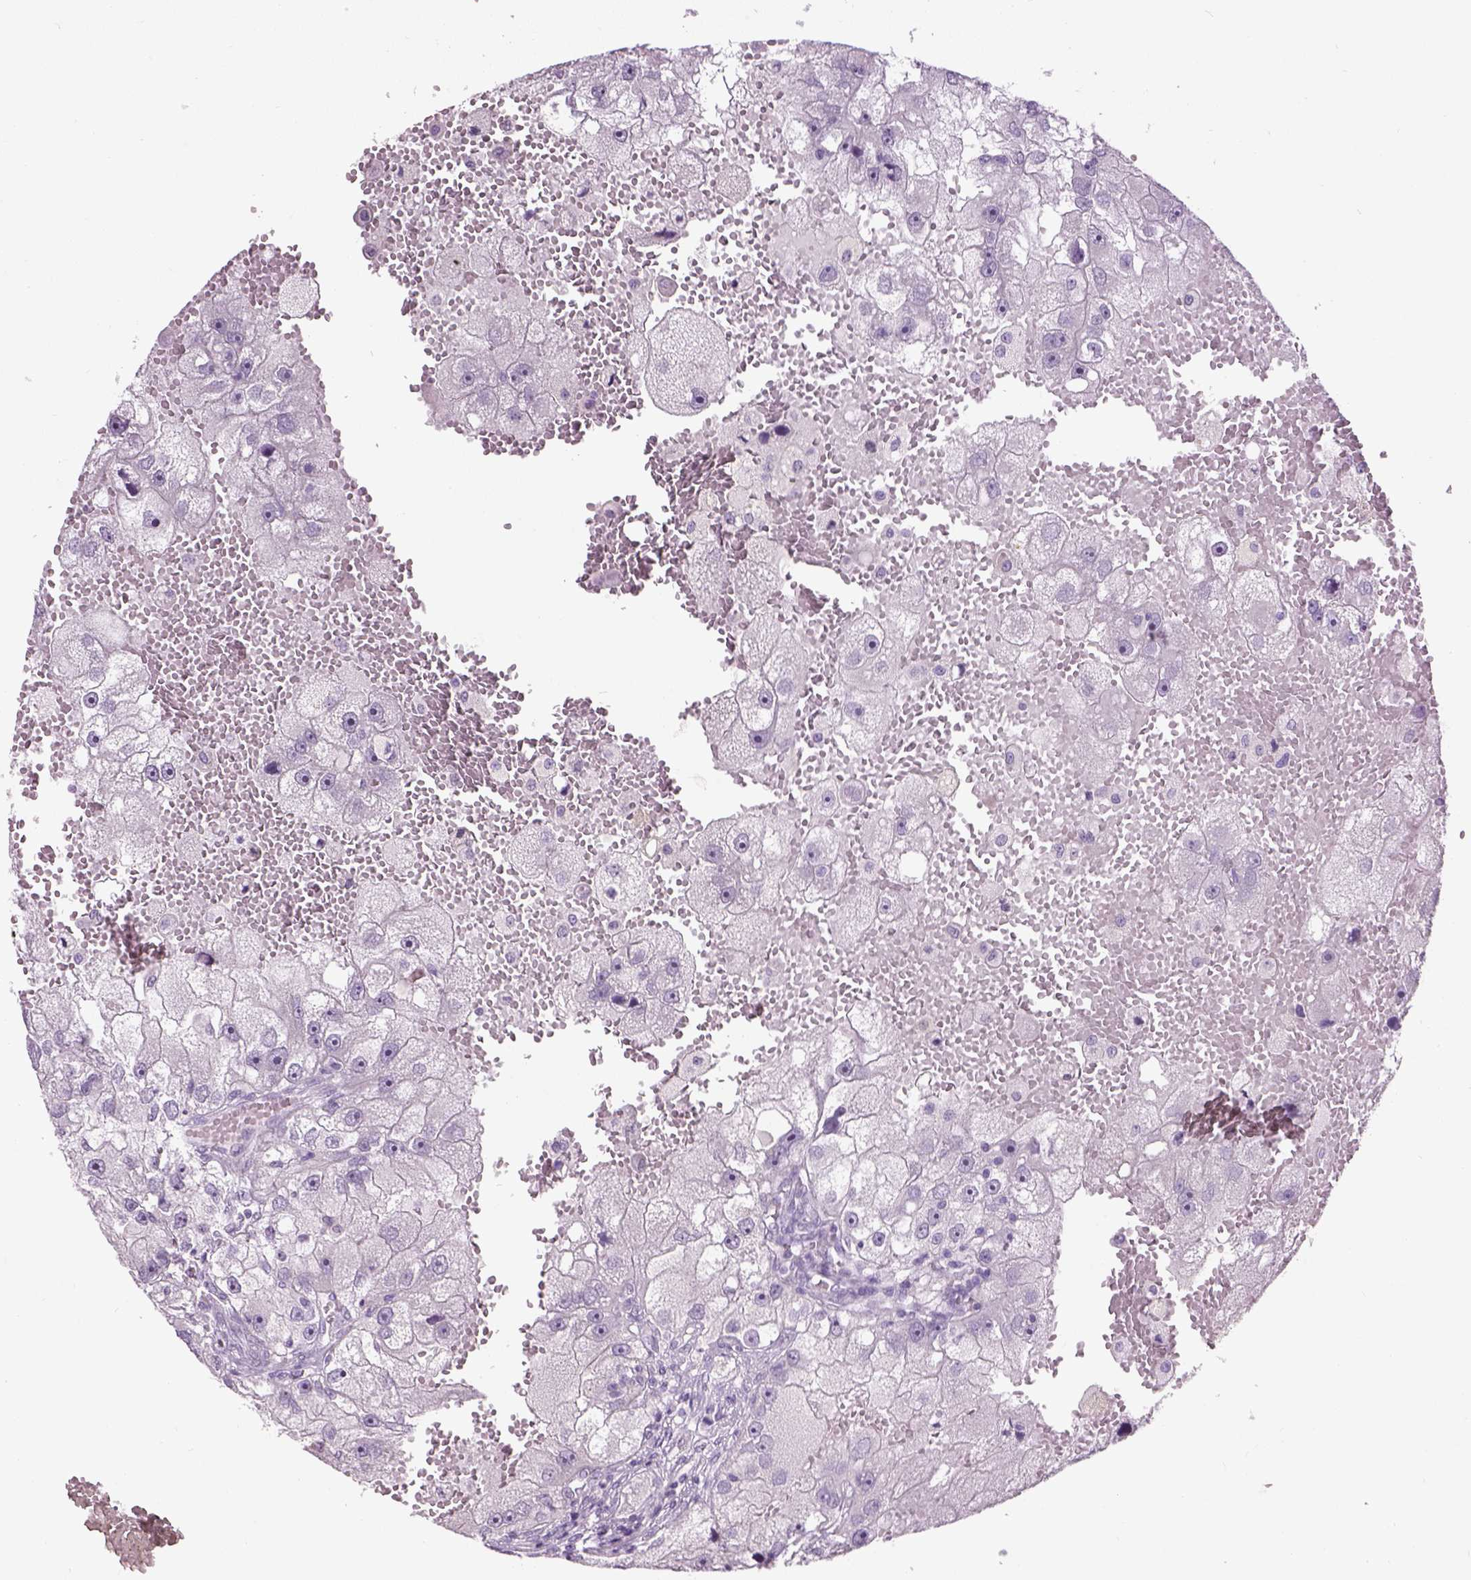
{"staining": {"intensity": "negative", "quantity": "none", "location": "none"}, "tissue": "renal cancer", "cell_type": "Tumor cells", "image_type": "cancer", "snomed": [{"axis": "morphology", "description": "Adenocarcinoma, NOS"}, {"axis": "topography", "description": "Kidney"}], "caption": "This is an immunohistochemistry photomicrograph of renal cancer. There is no staining in tumor cells.", "gene": "GABRB2", "patient": {"sex": "male", "age": 63}}